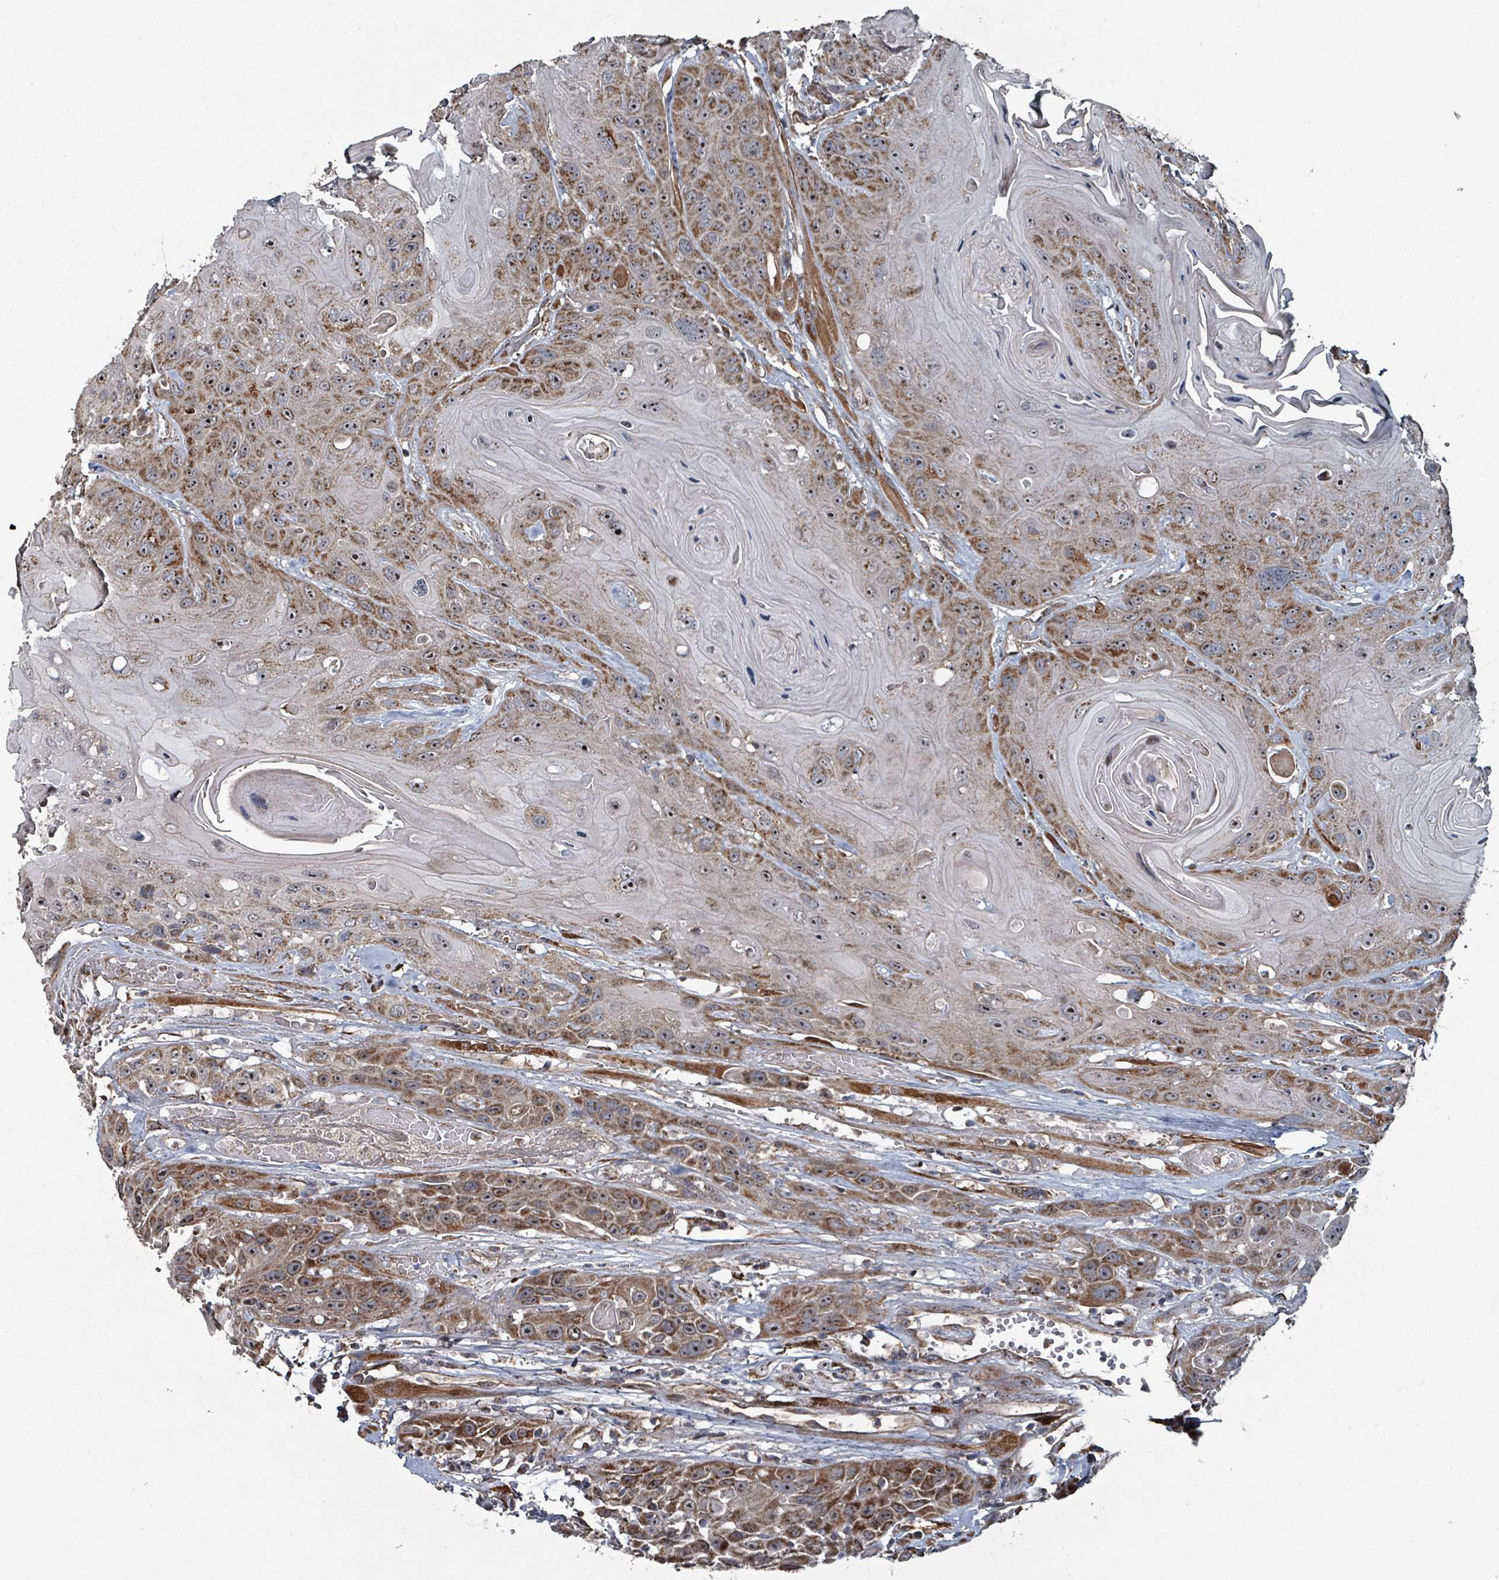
{"staining": {"intensity": "moderate", "quantity": ">75%", "location": "cytoplasmic/membranous,nuclear"}, "tissue": "head and neck cancer", "cell_type": "Tumor cells", "image_type": "cancer", "snomed": [{"axis": "morphology", "description": "Squamous cell carcinoma, NOS"}, {"axis": "topography", "description": "Head-Neck"}], "caption": "Moderate cytoplasmic/membranous and nuclear protein positivity is present in approximately >75% of tumor cells in head and neck squamous cell carcinoma.", "gene": "MRPL4", "patient": {"sex": "female", "age": 59}}